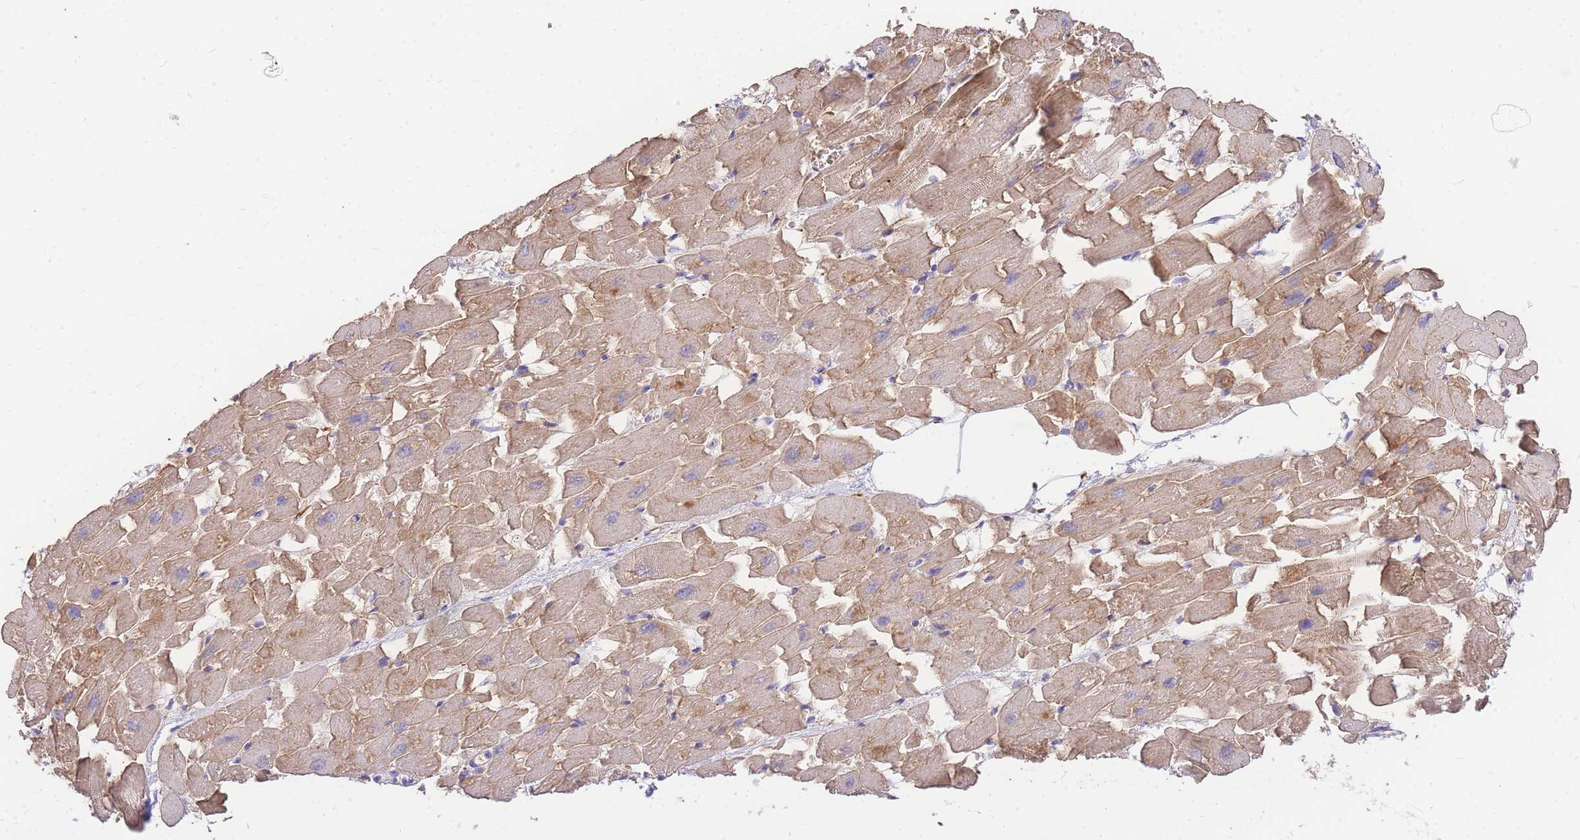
{"staining": {"intensity": "moderate", "quantity": ">75%", "location": "cytoplasmic/membranous"}, "tissue": "heart muscle", "cell_type": "Cardiomyocytes", "image_type": "normal", "snomed": [{"axis": "morphology", "description": "Normal tissue, NOS"}, {"axis": "topography", "description": "Heart"}], "caption": "An immunohistochemistry (IHC) micrograph of normal tissue is shown. Protein staining in brown highlights moderate cytoplasmic/membranous positivity in heart muscle within cardiomyocytes. (brown staining indicates protein expression, while blue staining denotes nuclei).", "gene": "C2orf88", "patient": {"sex": "female", "age": 64}}